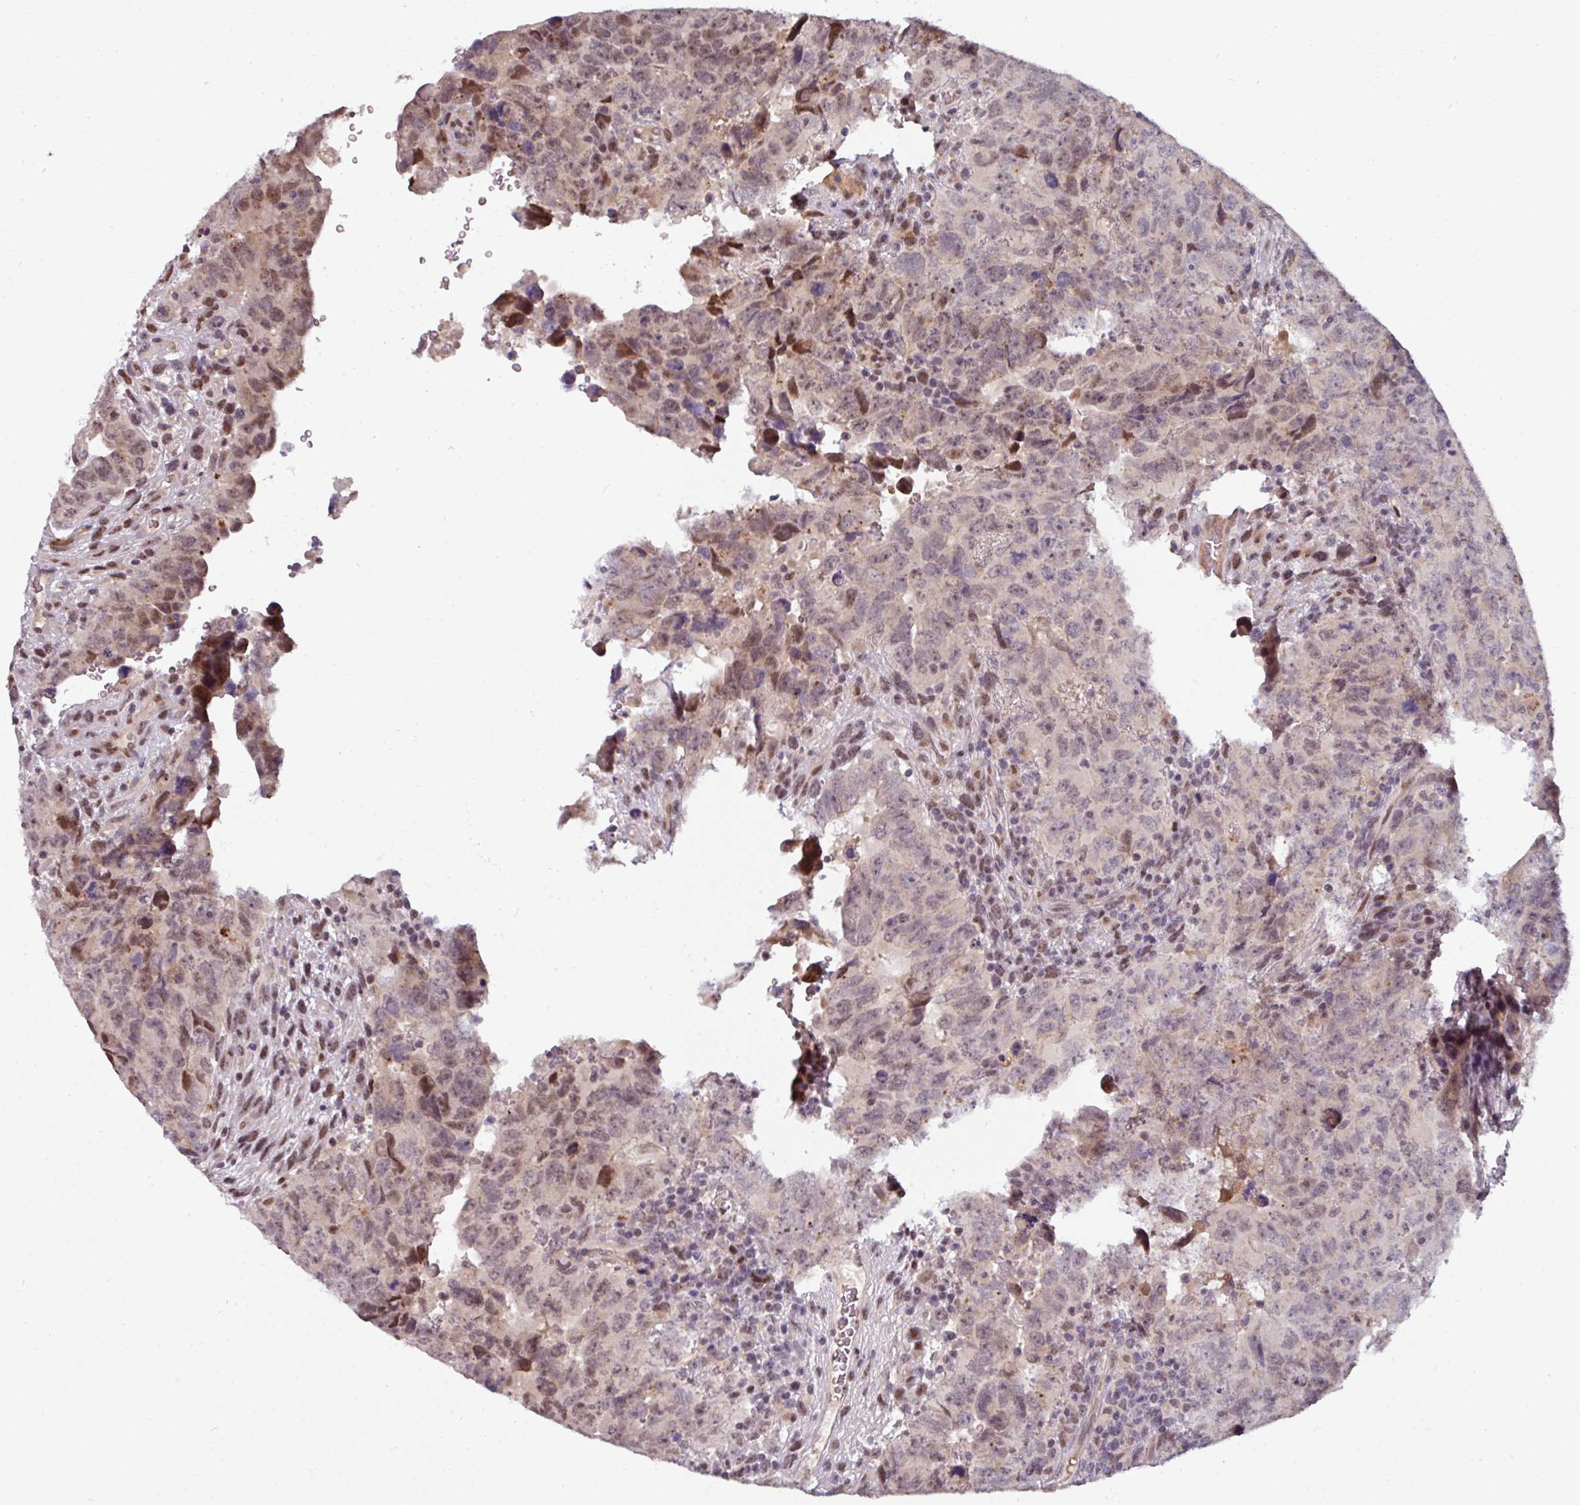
{"staining": {"intensity": "weak", "quantity": "25%-75%", "location": "nuclear"}, "tissue": "testis cancer", "cell_type": "Tumor cells", "image_type": "cancer", "snomed": [{"axis": "morphology", "description": "Carcinoma, Embryonal, NOS"}, {"axis": "topography", "description": "Testis"}], "caption": "DAB immunohistochemical staining of testis cancer (embryonal carcinoma) reveals weak nuclear protein positivity in about 25%-75% of tumor cells. (DAB (3,3'-diaminobenzidine) IHC with brightfield microscopy, high magnification).", "gene": "SWSAP1", "patient": {"sex": "male", "age": 24}}